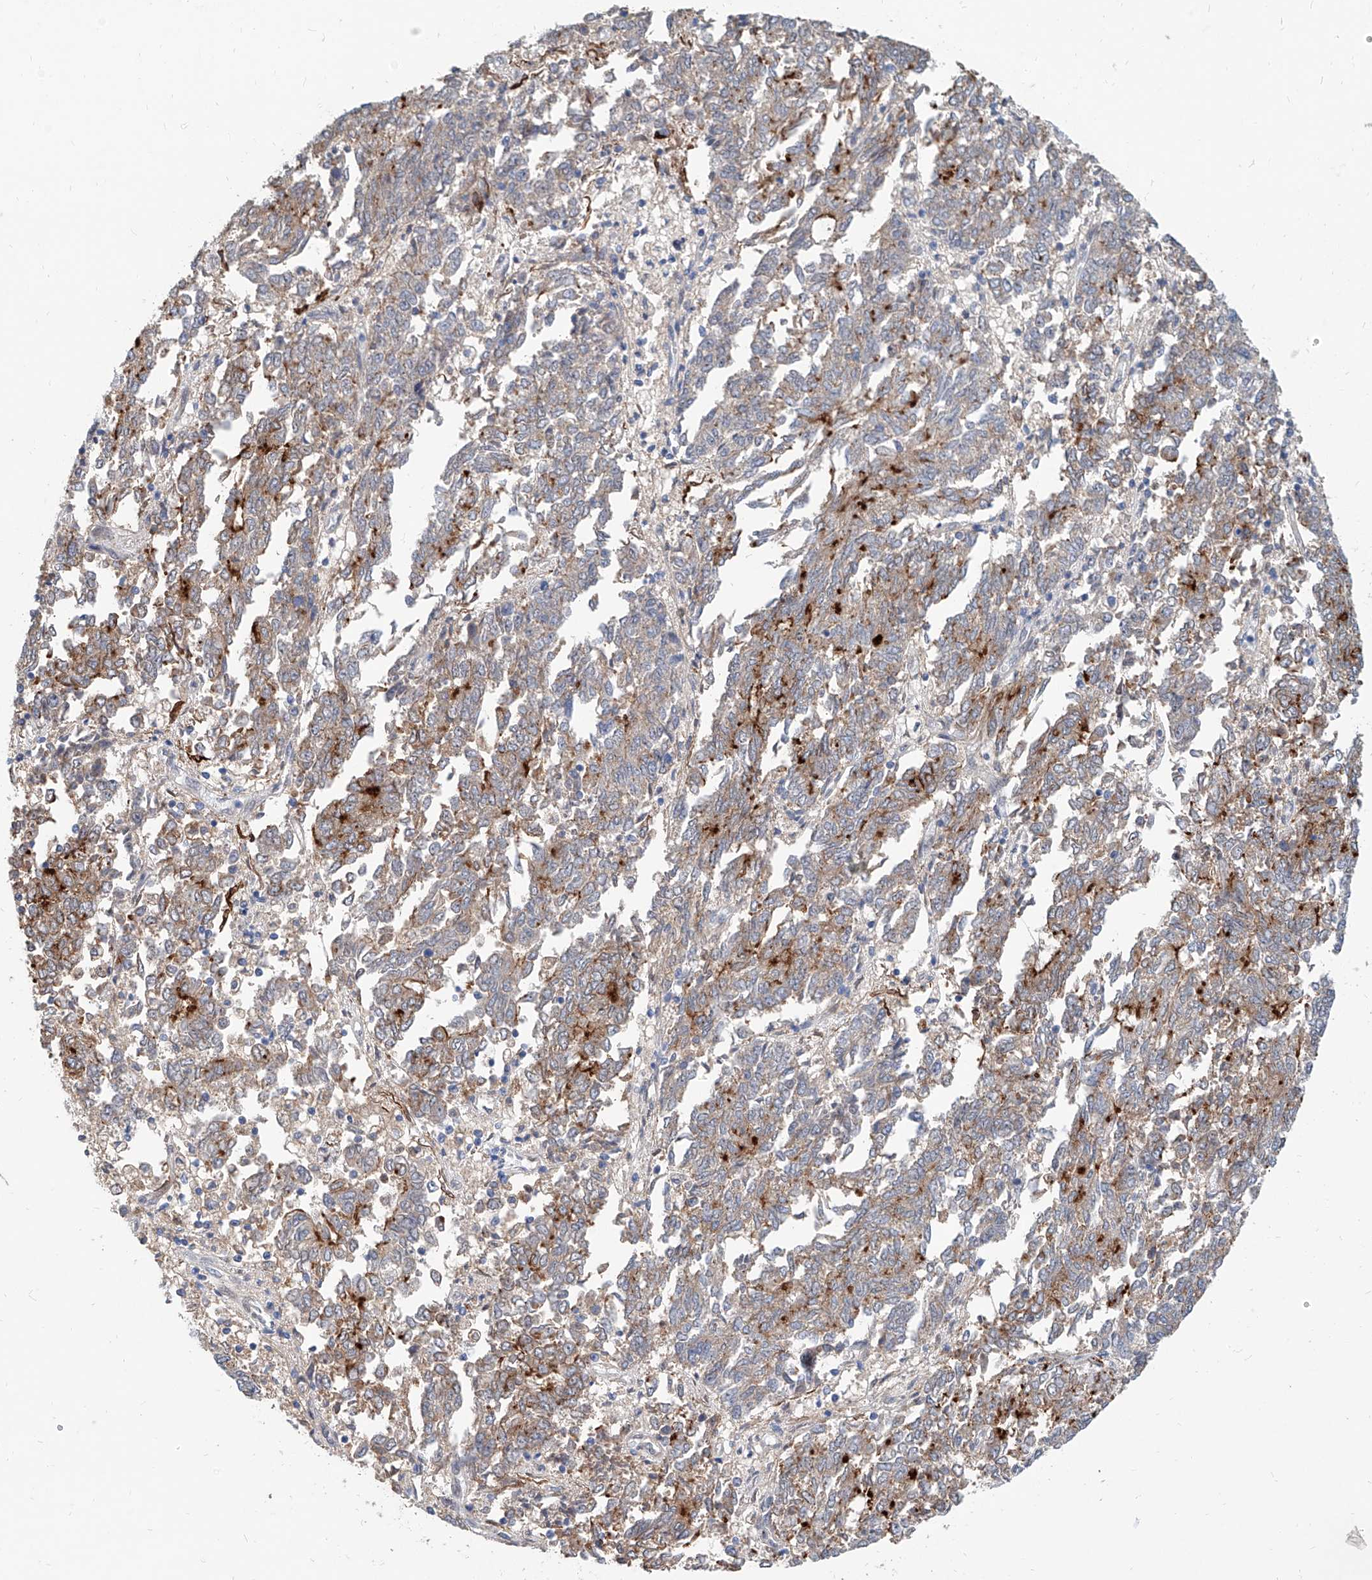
{"staining": {"intensity": "moderate", "quantity": "25%-75%", "location": "cytoplasmic/membranous"}, "tissue": "endometrial cancer", "cell_type": "Tumor cells", "image_type": "cancer", "snomed": [{"axis": "morphology", "description": "Adenocarcinoma, NOS"}, {"axis": "topography", "description": "Endometrium"}], "caption": "Human endometrial cancer stained with a protein marker reveals moderate staining in tumor cells.", "gene": "MAGEE2", "patient": {"sex": "female", "age": 80}}